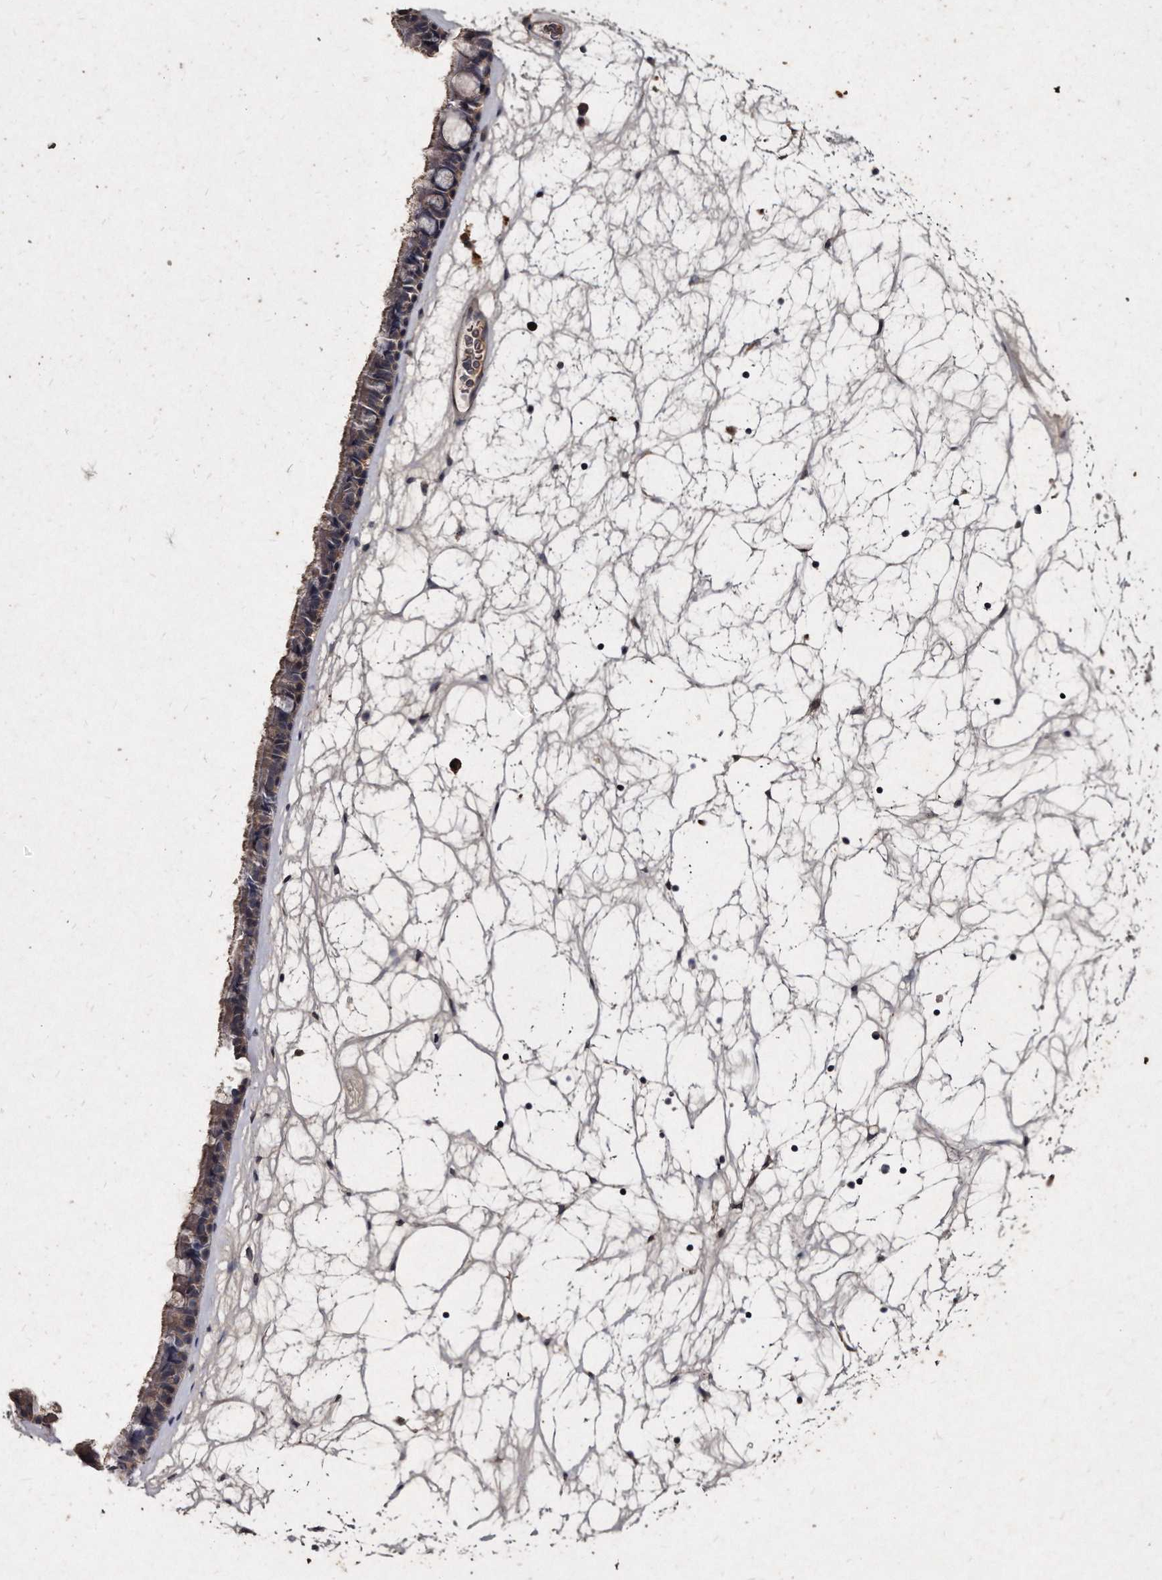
{"staining": {"intensity": "moderate", "quantity": "25%-75%", "location": "cytoplasmic/membranous"}, "tissue": "nasopharynx", "cell_type": "Respiratory epithelial cells", "image_type": "normal", "snomed": [{"axis": "morphology", "description": "Normal tissue, NOS"}, {"axis": "topography", "description": "Nasopharynx"}], "caption": "Immunohistochemistry image of normal nasopharynx stained for a protein (brown), which shows medium levels of moderate cytoplasmic/membranous expression in about 25%-75% of respiratory epithelial cells.", "gene": "KLHDC3", "patient": {"sex": "male", "age": 64}}